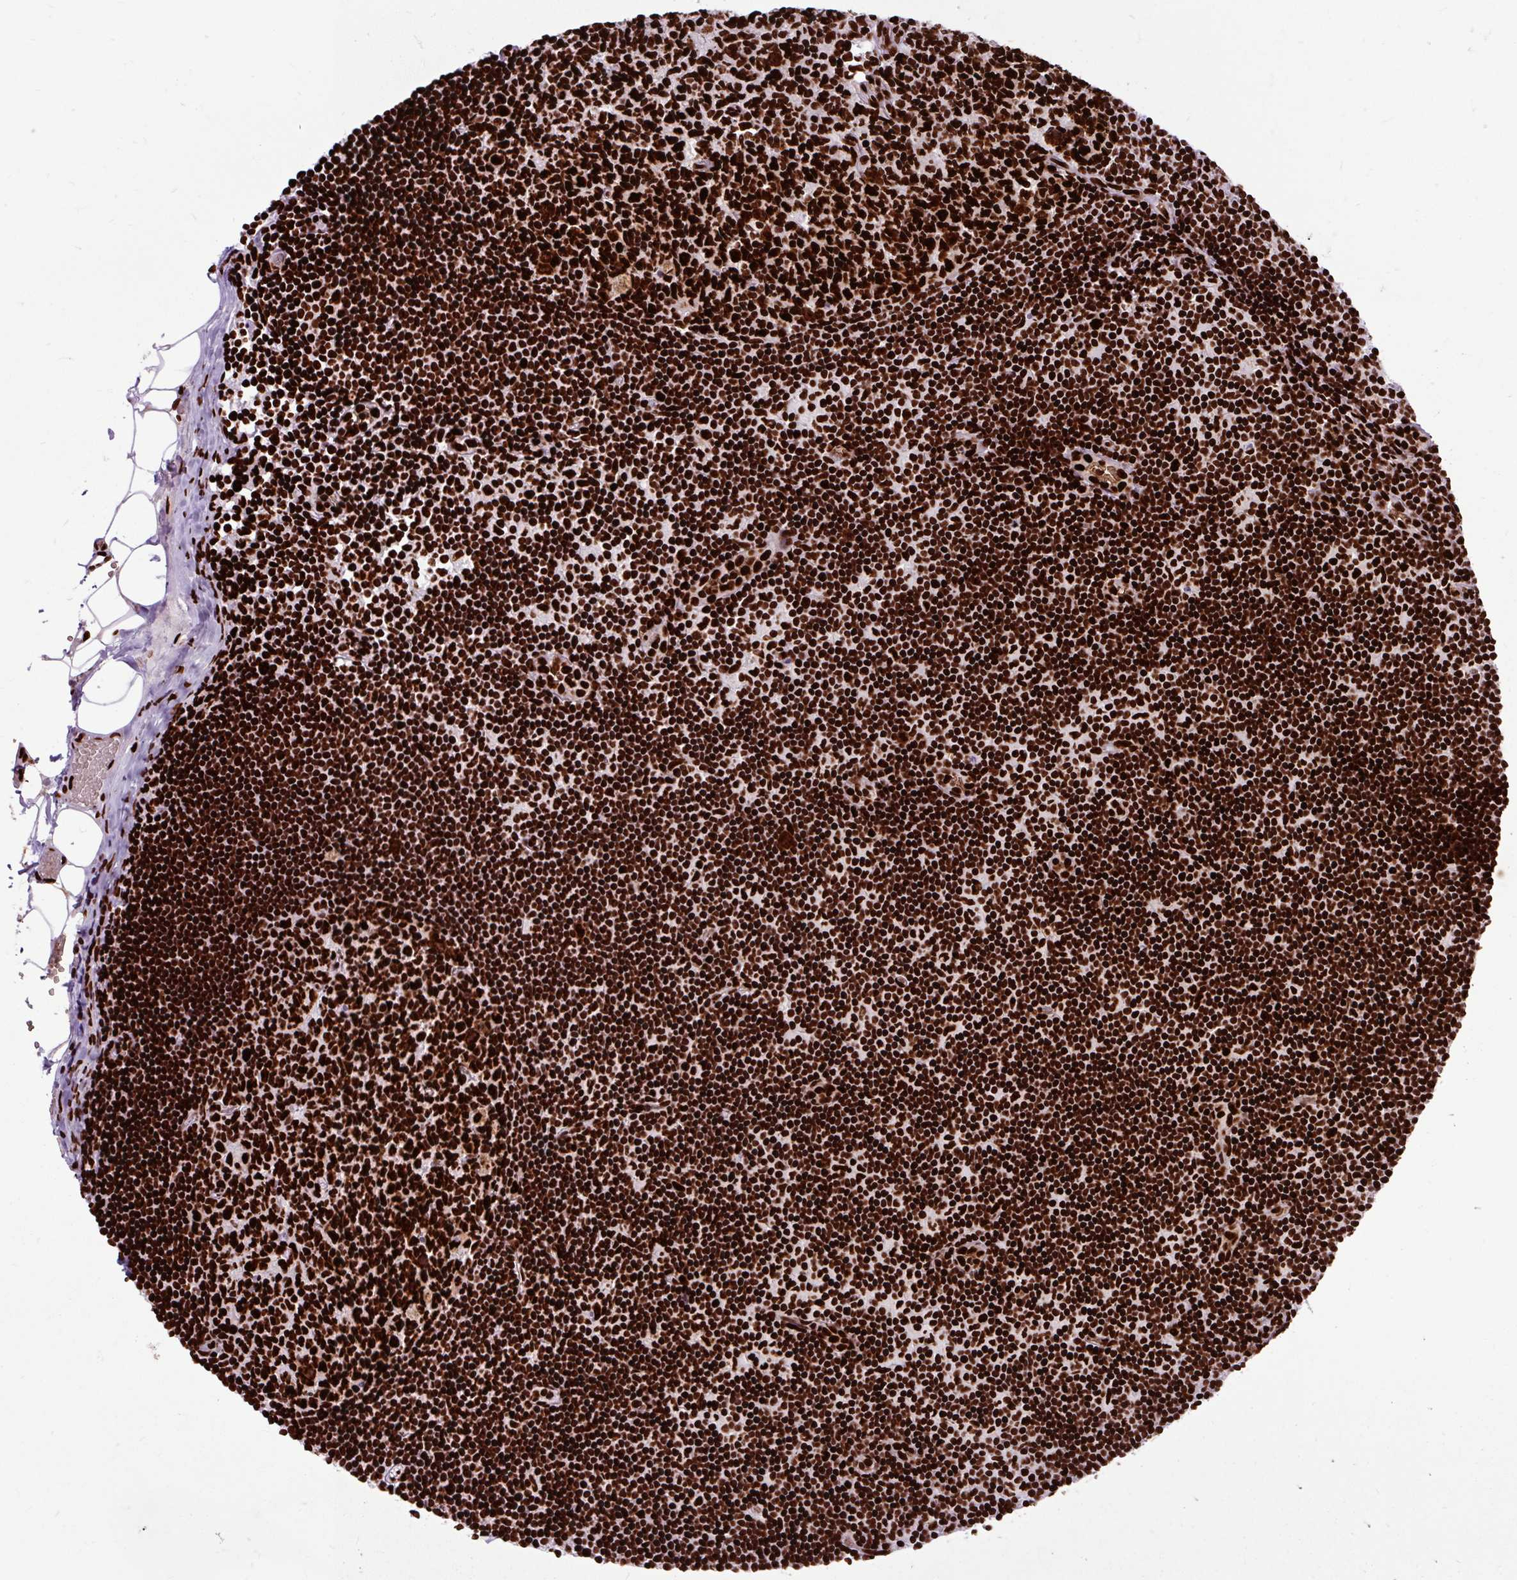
{"staining": {"intensity": "strong", "quantity": ">75%", "location": "nuclear"}, "tissue": "lymph node", "cell_type": "Germinal center cells", "image_type": "normal", "snomed": [{"axis": "morphology", "description": "Normal tissue, NOS"}, {"axis": "topography", "description": "Lymph node"}], "caption": "Strong nuclear positivity for a protein is identified in about >75% of germinal center cells of unremarkable lymph node using immunohistochemistry (IHC).", "gene": "FUS", "patient": {"sex": "female", "age": 31}}